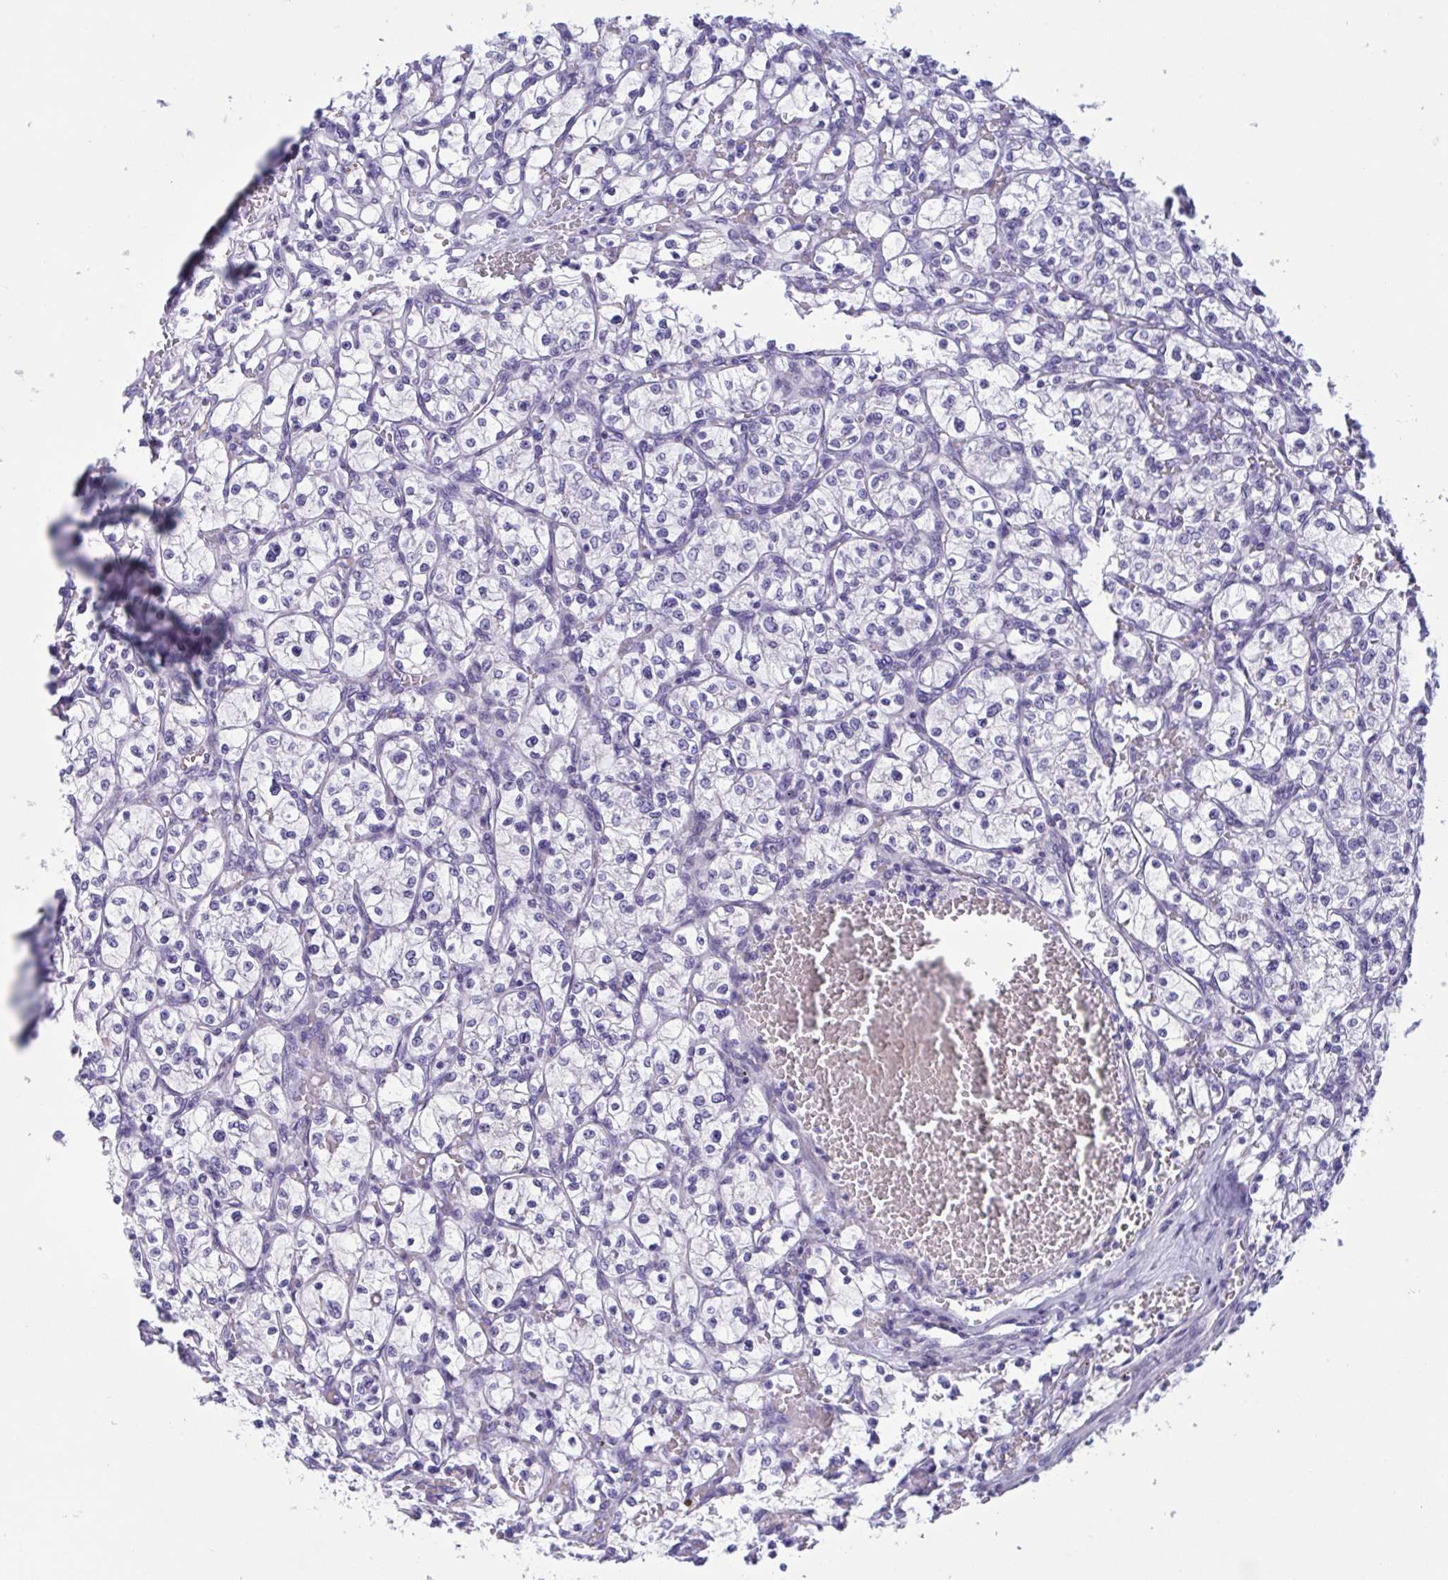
{"staining": {"intensity": "negative", "quantity": "none", "location": "none"}, "tissue": "renal cancer", "cell_type": "Tumor cells", "image_type": "cancer", "snomed": [{"axis": "morphology", "description": "Adenocarcinoma, NOS"}, {"axis": "topography", "description": "Kidney"}], "caption": "Immunohistochemical staining of human adenocarcinoma (renal) shows no significant expression in tumor cells.", "gene": "OXLD1", "patient": {"sex": "female", "age": 64}}